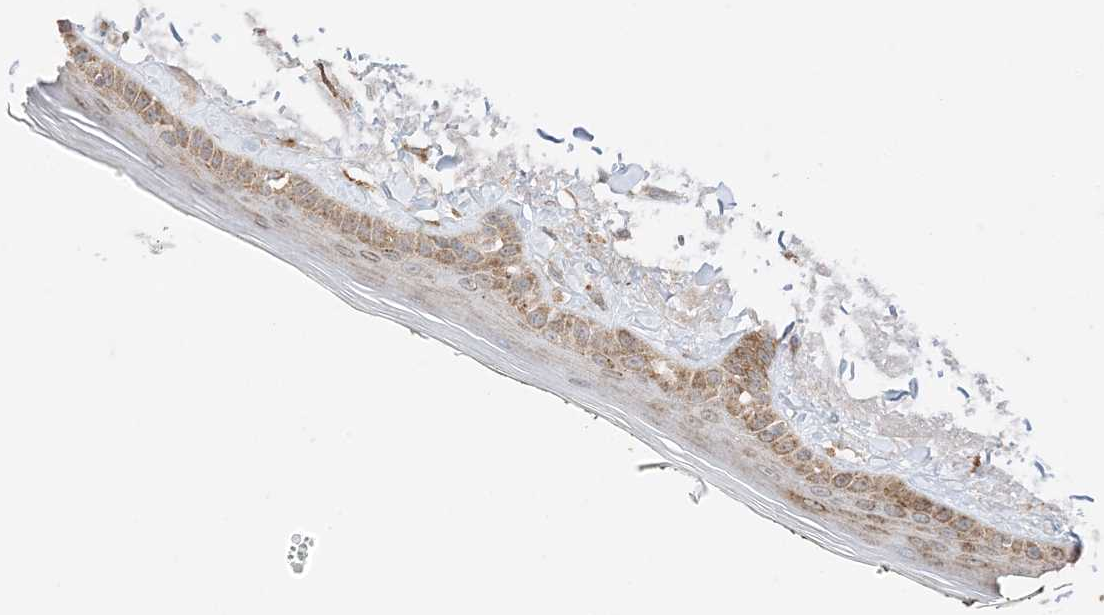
{"staining": {"intensity": "moderate", "quantity": ">75%", "location": "cytoplasmic/membranous"}, "tissue": "skin", "cell_type": "Fibroblasts", "image_type": "normal", "snomed": [{"axis": "morphology", "description": "Normal tissue, NOS"}, {"axis": "topography", "description": "Skin"}, {"axis": "topography", "description": "Skeletal muscle"}], "caption": "High-magnification brightfield microscopy of unremarkable skin stained with DAB (brown) and counterstained with hematoxylin (blue). fibroblasts exhibit moderate cytoplasmic/membranous positivity is present in about>75% of cells. (DAB (3,3'-diaminobenzidine) IHC with brightfield microscopy, high magnification).", "gene": "ODC1", "patient": {"sex": "male", "age": 83}}